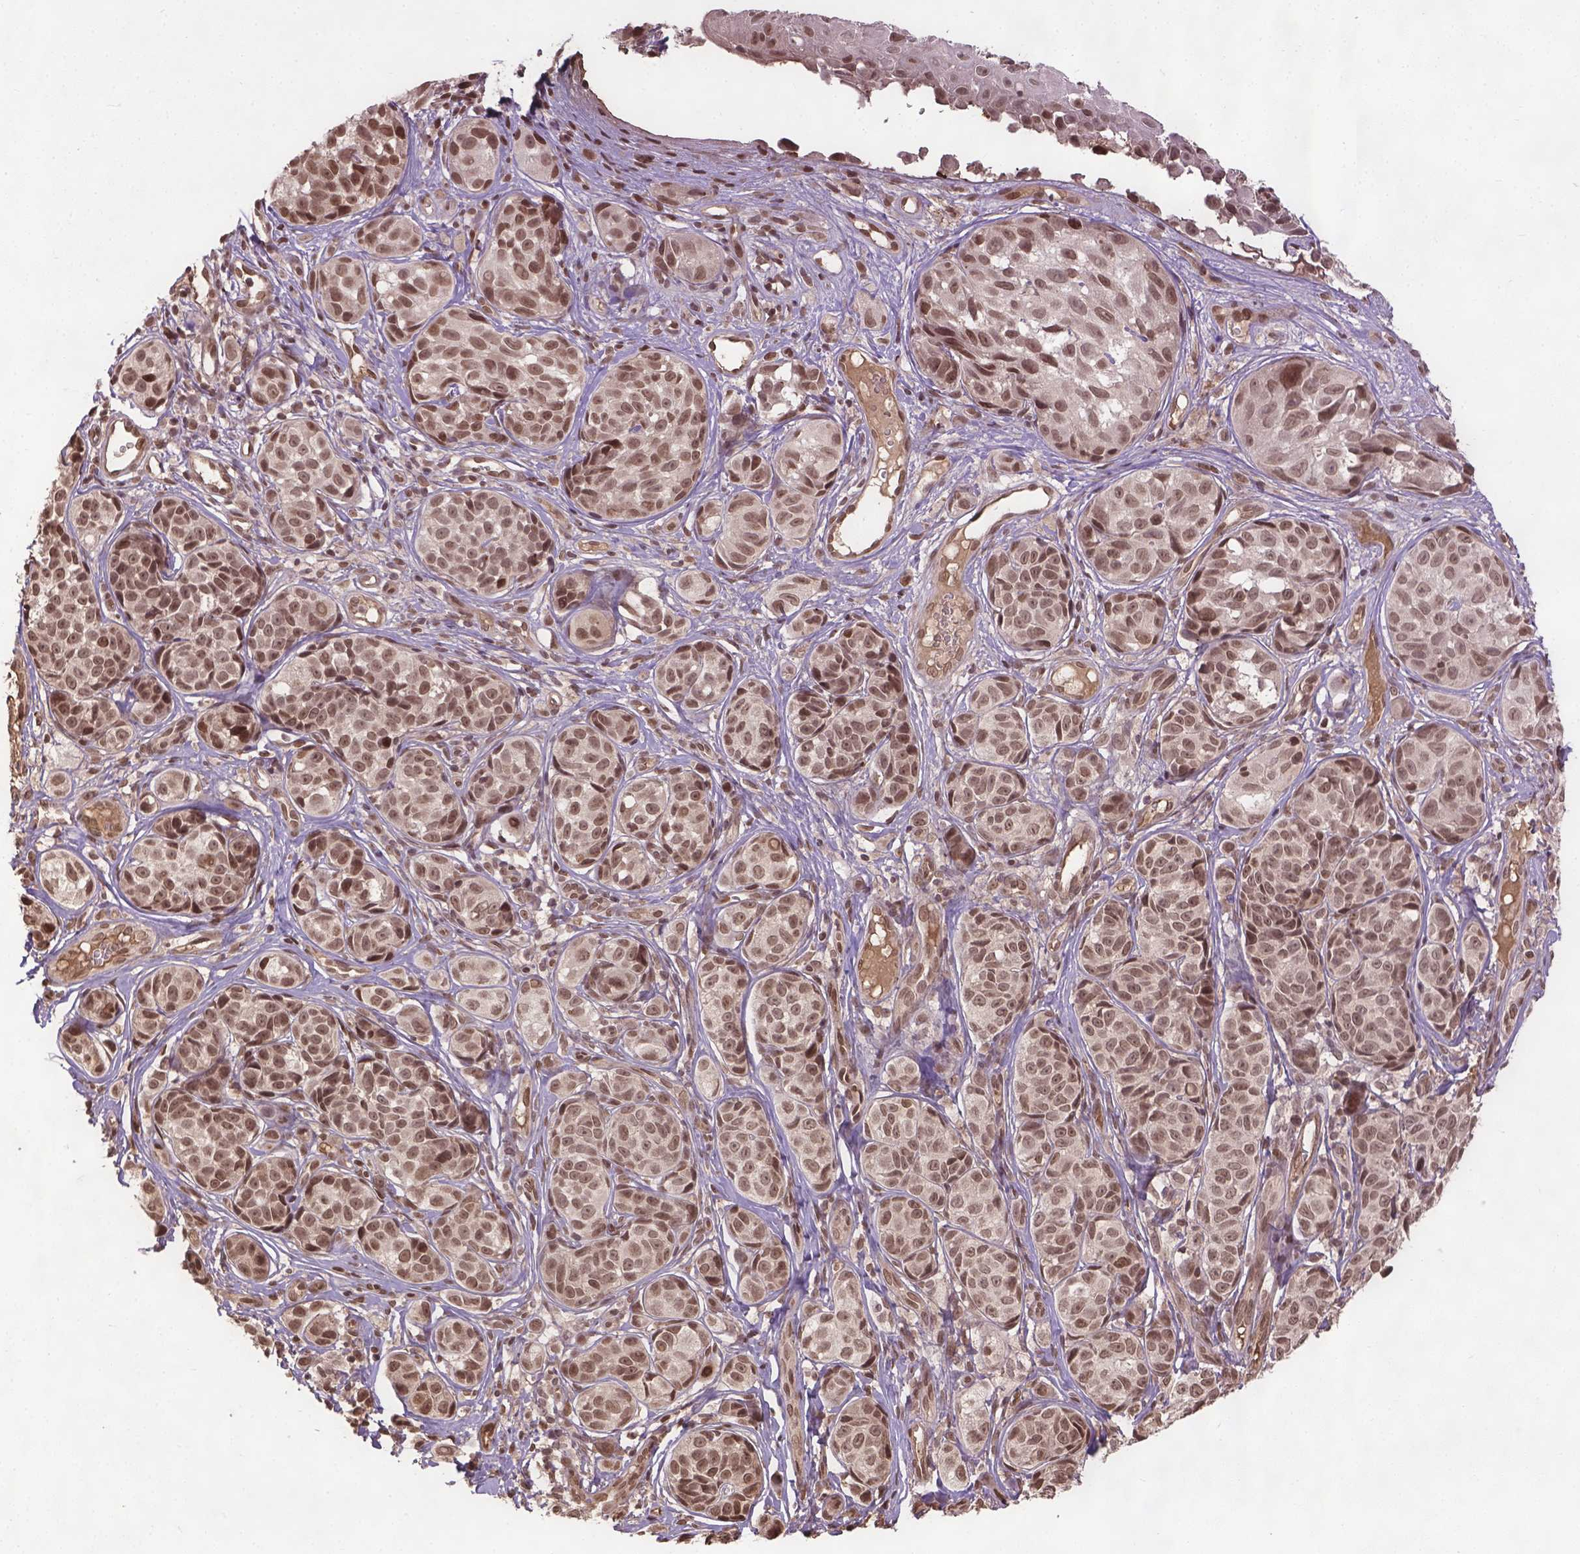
{"staining": {"intensity": "moderate", "quantity": ">75%", "location": "nuclear"}, "tissue": "melanoma", "cell_type": "Tumor cells", "image_type": "cancer", "snomed": [{"axis": "morphology", "description": "Malignant melanoma, NOS"}, {"axis": "topography", "description": "Skin"}], "caption": "Approximately >75% of tumor cells in melanoma demonstrate moderate nuclear protein staining as visualized by brown immunohistochemical staining.", "gene": "BANF1", "patient": {"sex": "male", "age": 48}}